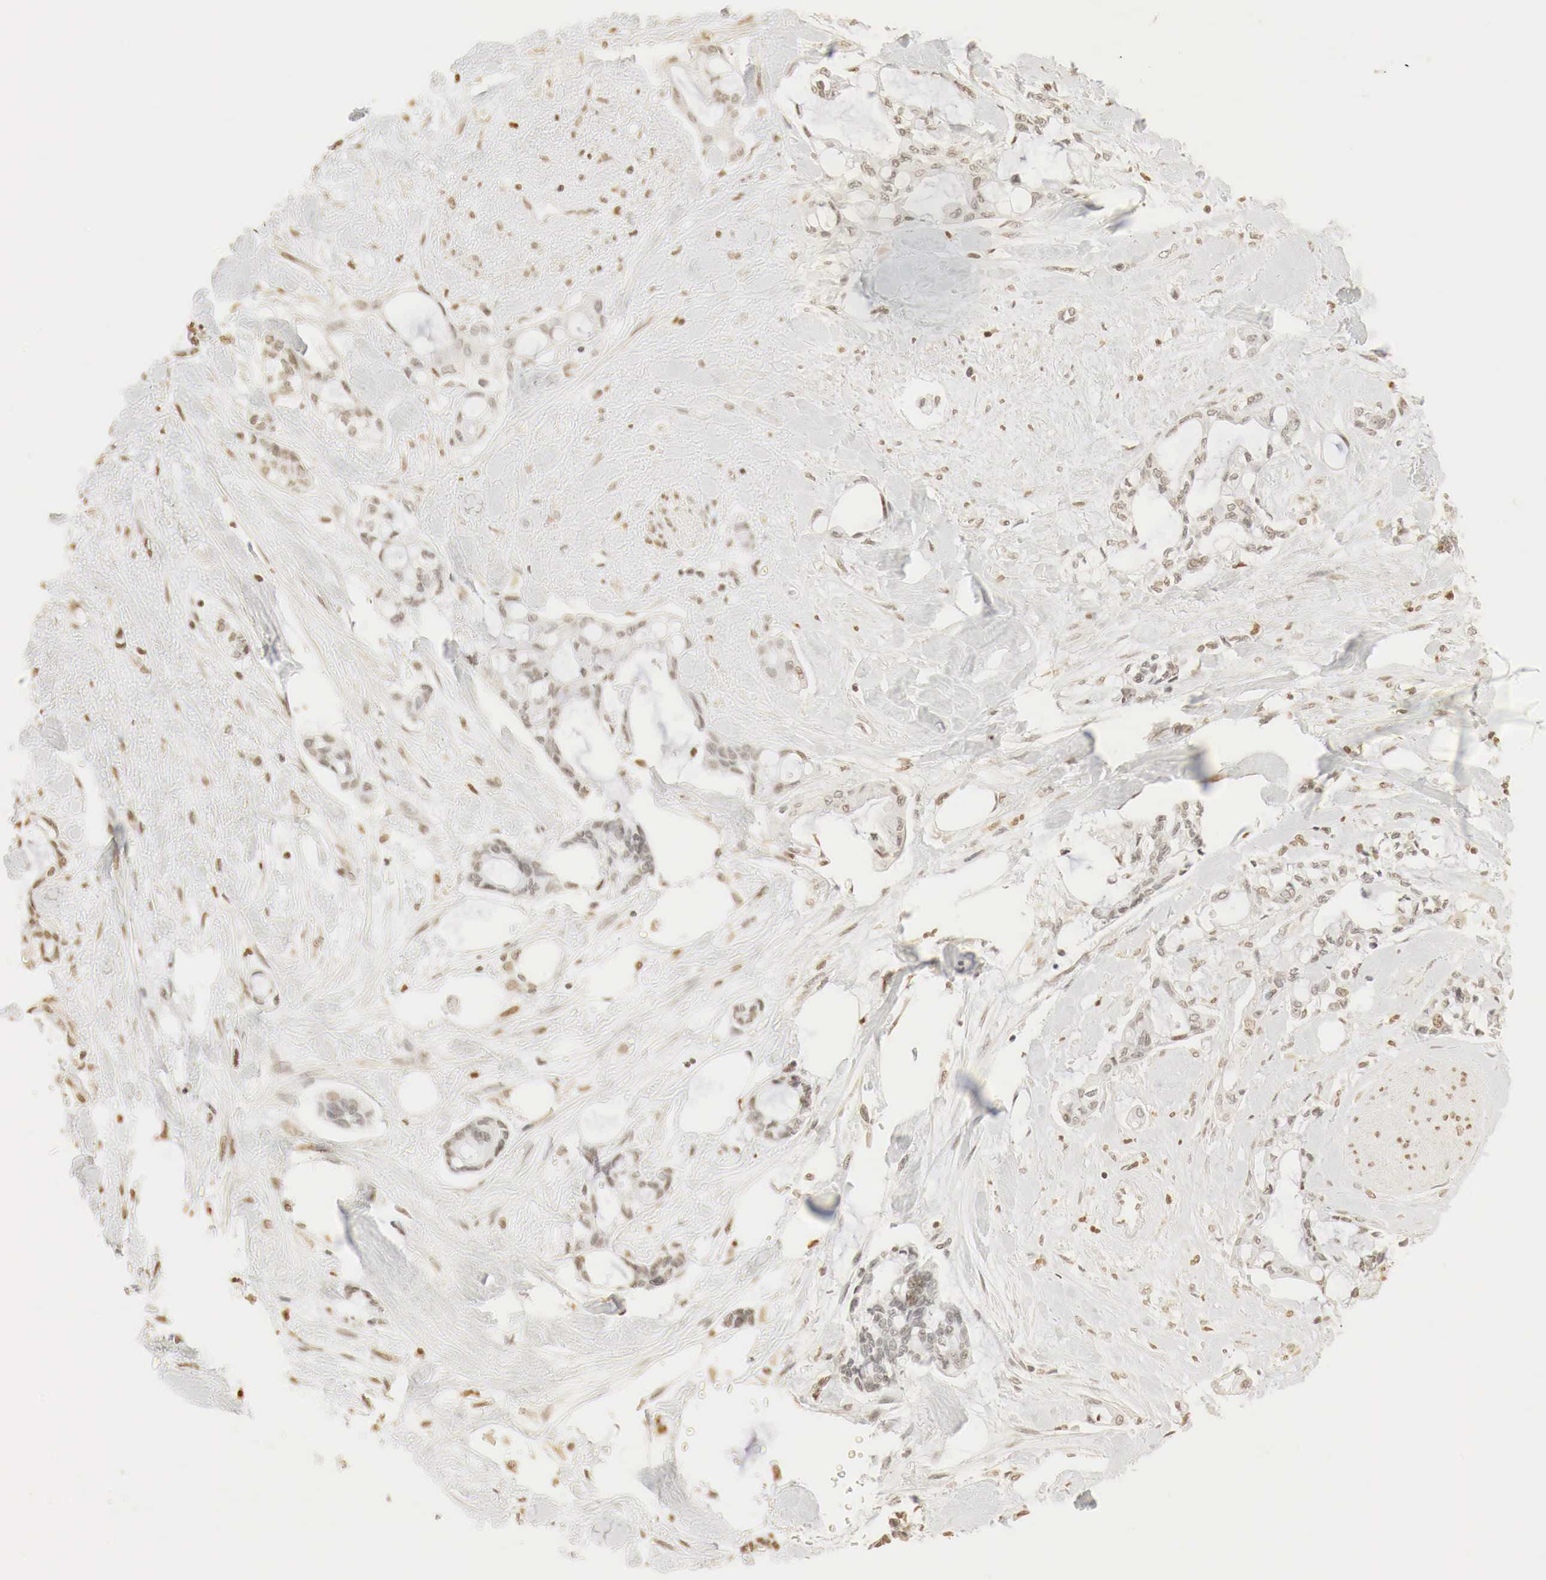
{"staining": {"intensity": "weak", "quantity": "25%-75%", "location": "nuclear"}, "tissue": "pancreatic cancer", "cell_type": "Tumor cells", "image_type": "cancer", "snomed": [{"axis": "morphology", "description": "Adenocarcinoma, NOS"}, {"axis": "topography", "description": "Pancreas"}], "caption": "Protein positivity by immunohistochemistry shows weak nuclear staining in approximately 25%-75% of tumor cells in pancreatic cancer (adenocarcinoma).", "gene": "ERBB4", "patient": {"sex": "female", "age": 70}}